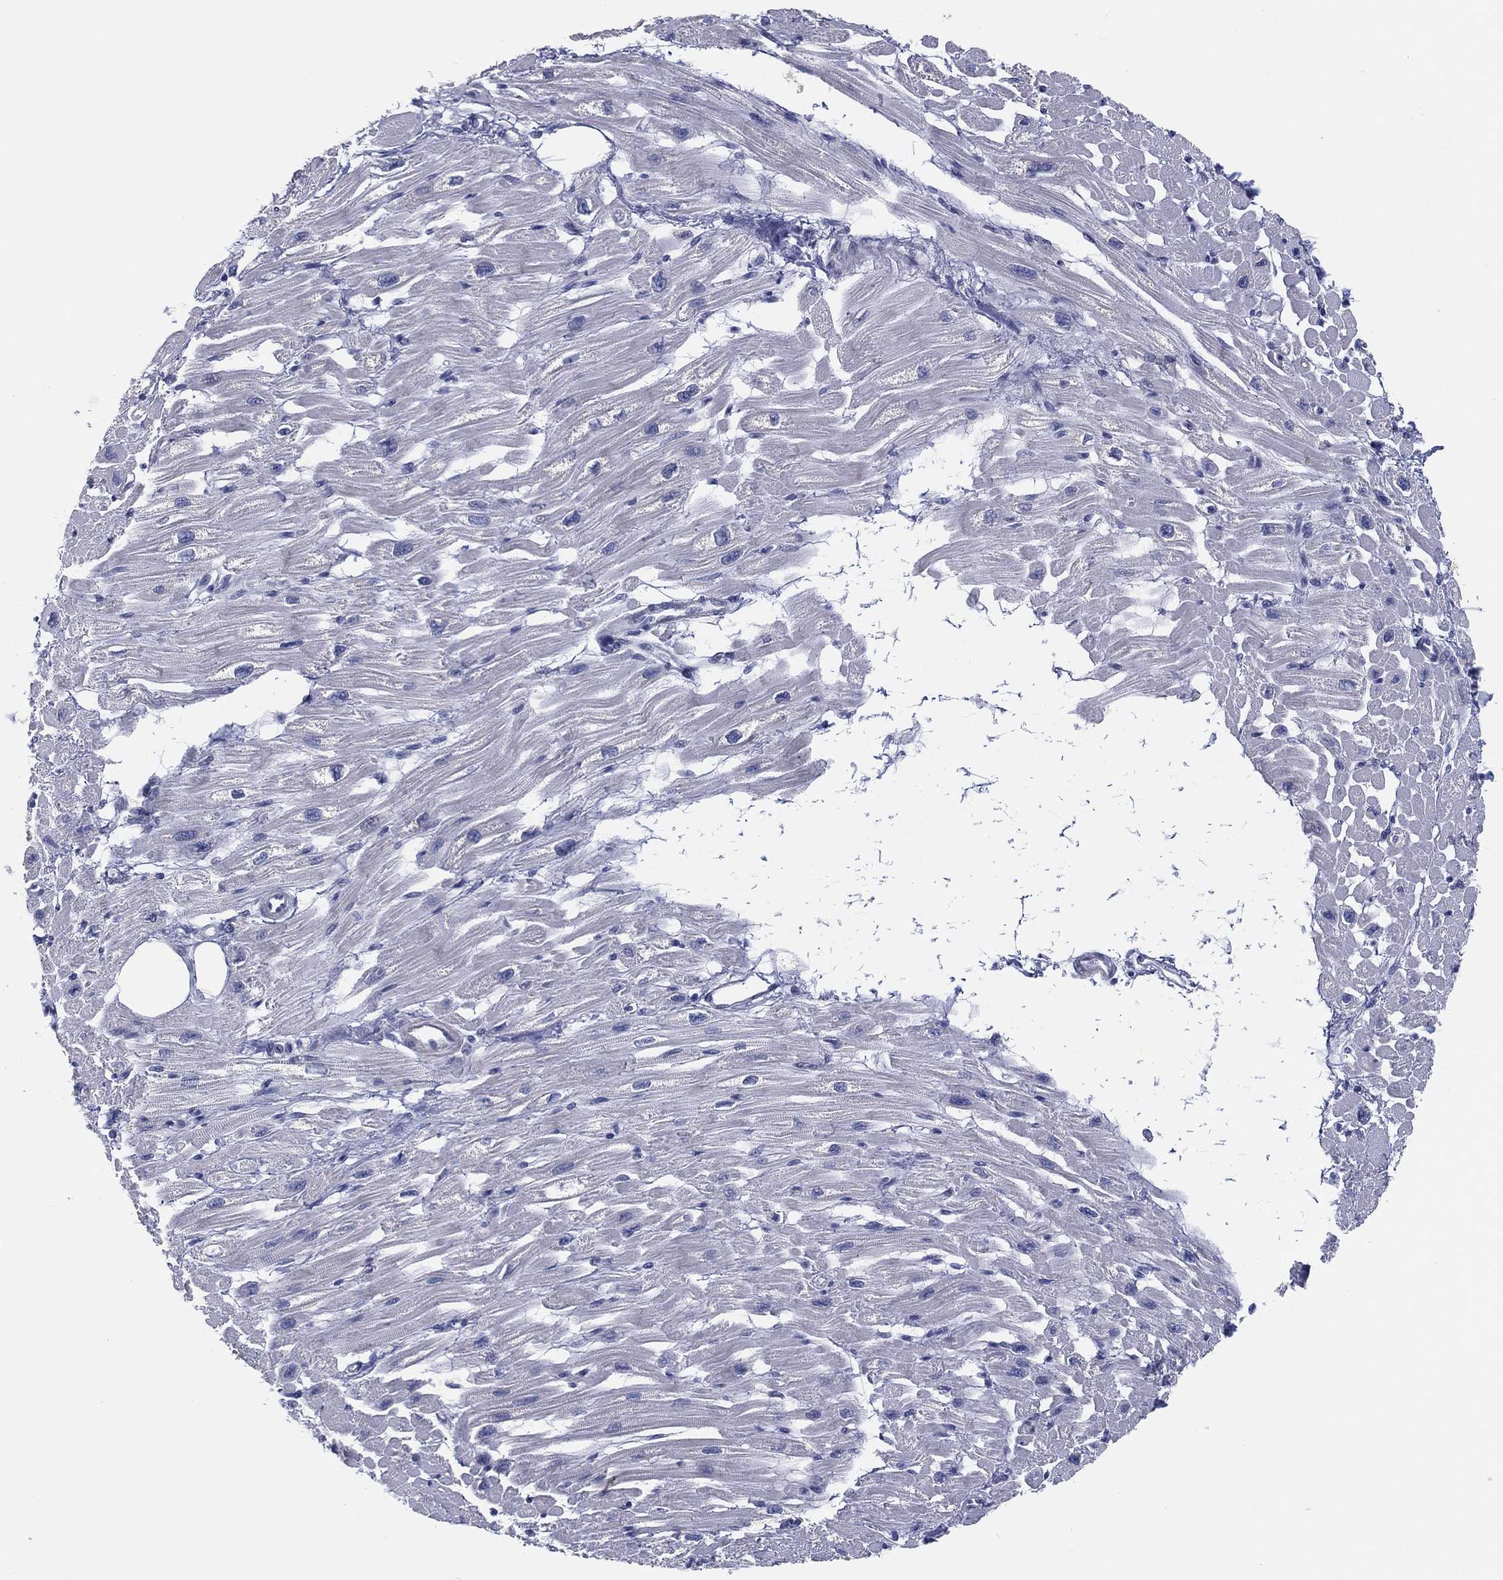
{"staining": {"intensity": "negative", "quantity": "none", "location": "none"}, "tissue": "heart muscle", "cell_type": "Cardiomyocytes", "image_type": "normal", "snomed": [{"axis": "morphology", "description": "Normal tissue, NOS"}, {"axis": "topography", "description": "Heart"}], "caption": "The IHC image has no significant expression in cardiomyocytes of heart muscle. (Immunohistochemistry, brightfield microscopy, high magnification).", "gene": "HEATR4", "patient": {"sex": "male", "age": 66}}